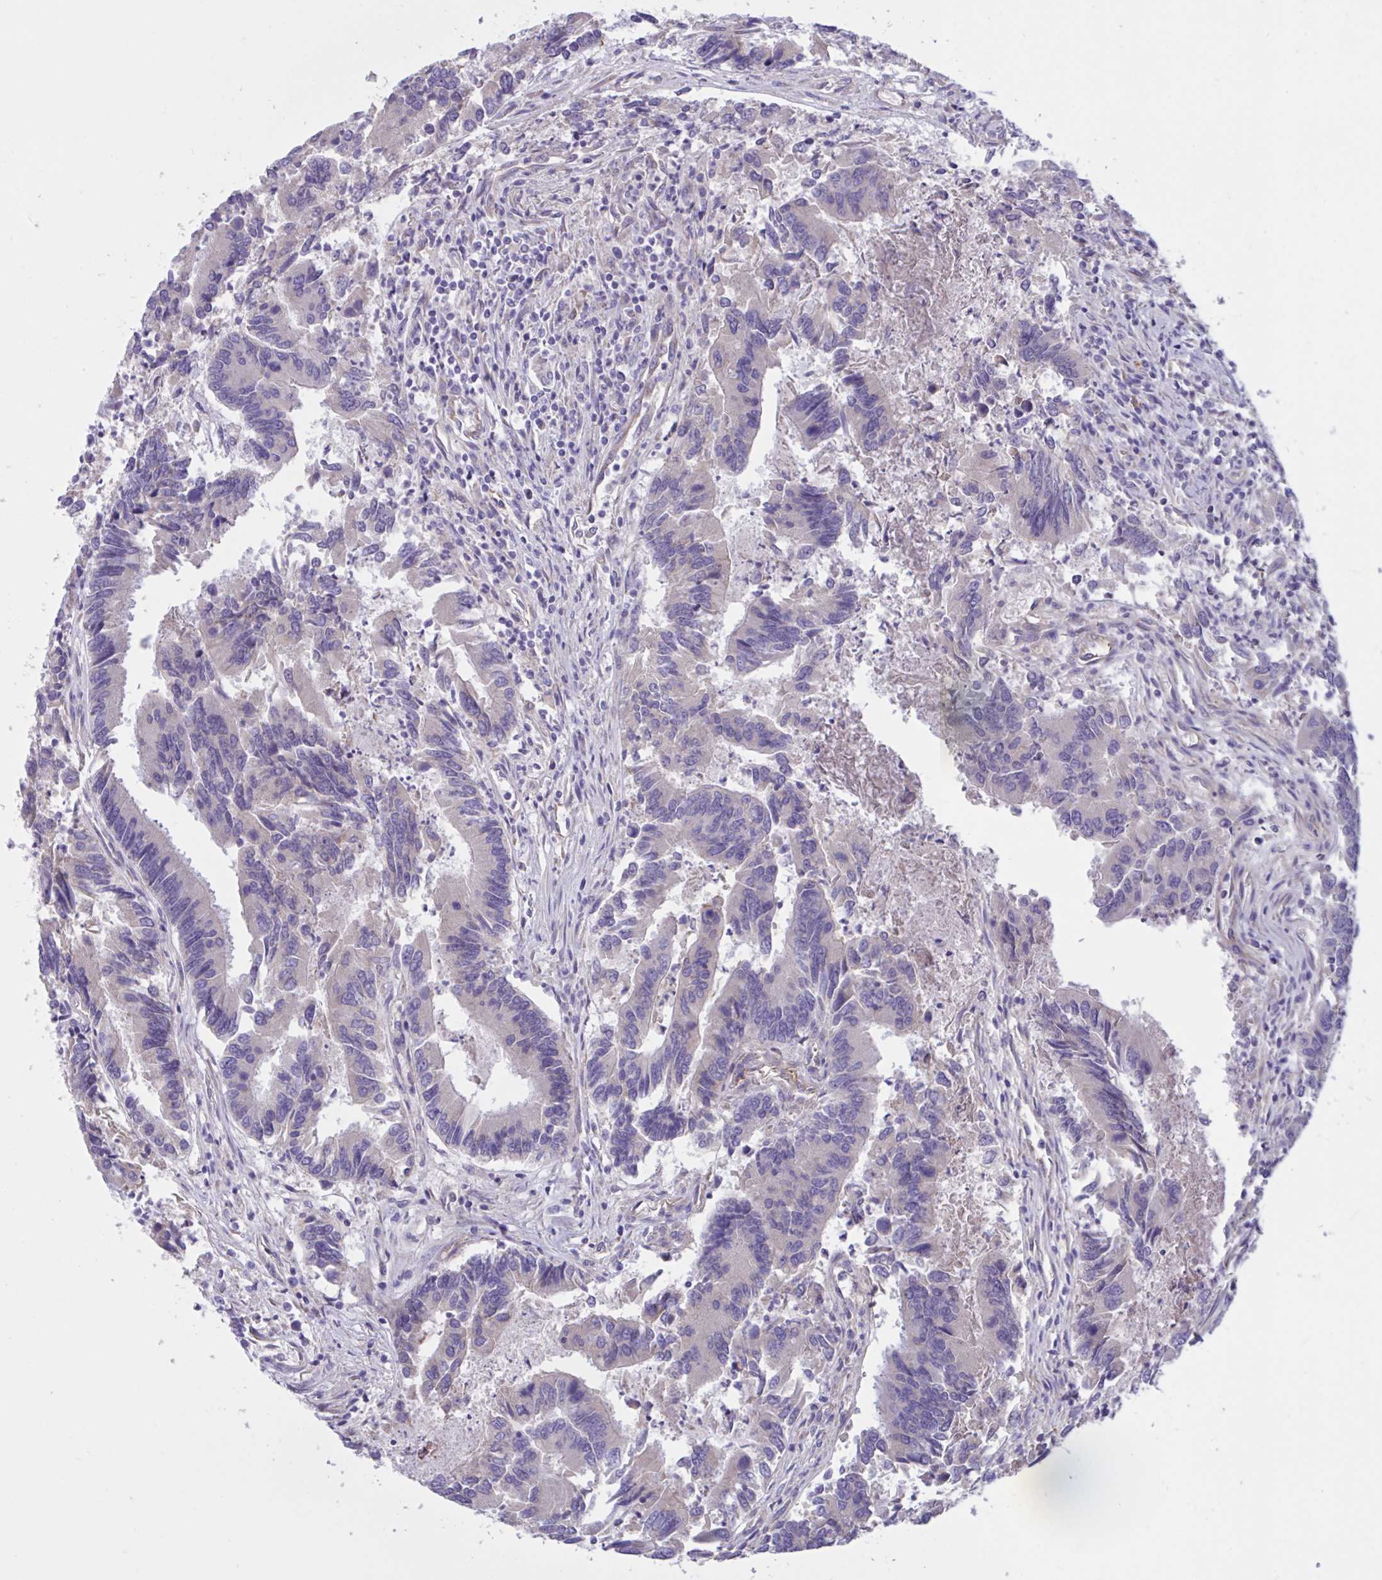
{"staining": {"intensity": "negative", "quantity": "none", "location": "none"}, "tissue": "colorectal cancer", "cell_type": "Tumor cells", "image_type": "cancer", "snomed": [{"axis": "morphology", "description": "Adenocarcinoma, NOS"}, {"axis": "topography", "description": "Colon"}], "caption": "Immunohistochemistry of human colorectal cancer displays no expression in tumor cells. (IHC, brightfield microscopy, high magnification).", "gene": "SLC66A1", "patient": {"sex": "female", "age": 67}}